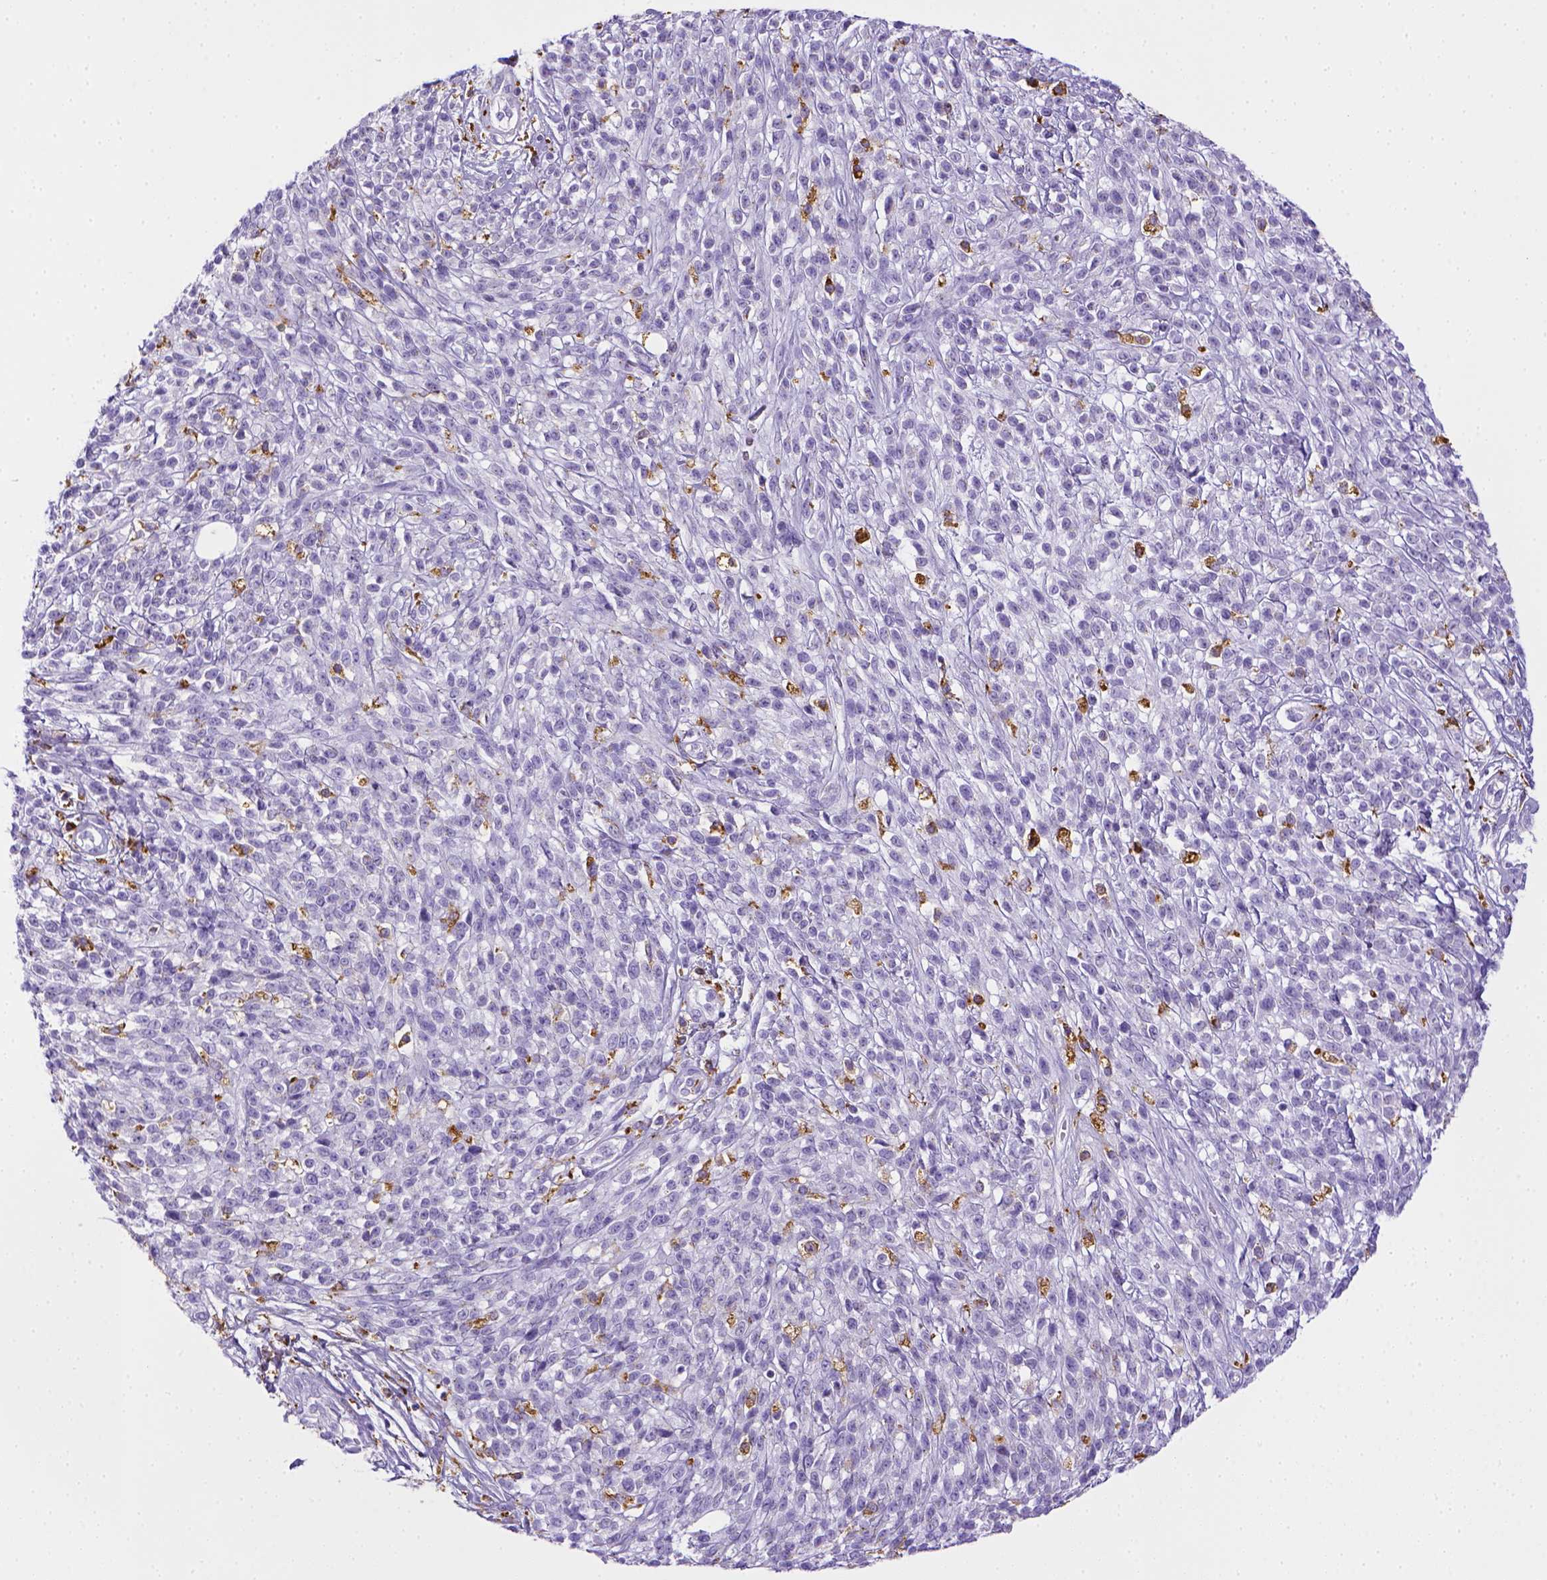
{"staining": {"intensity": "negative", "quantity": "none", "location": "none"}, "tissue": "melanoma", "cell_type": "Tumor cells", "image_type": "cancer", "snomed": [{"axis": "morphology", "description": "Malignant melanoma, NOS"}, {"axis": "topography", "description": "Skin"}, {"axis": "topography", "description": "Skin of trunk"}], "caption": "A micrograph of melanoma stained for a protein demonstrates no brown staining in tumor cells. (Immunohistochemistry, brightfield microscopy, high magnification).", "gene": "CD68", "patient": {"sex": "male", "age": 74}}